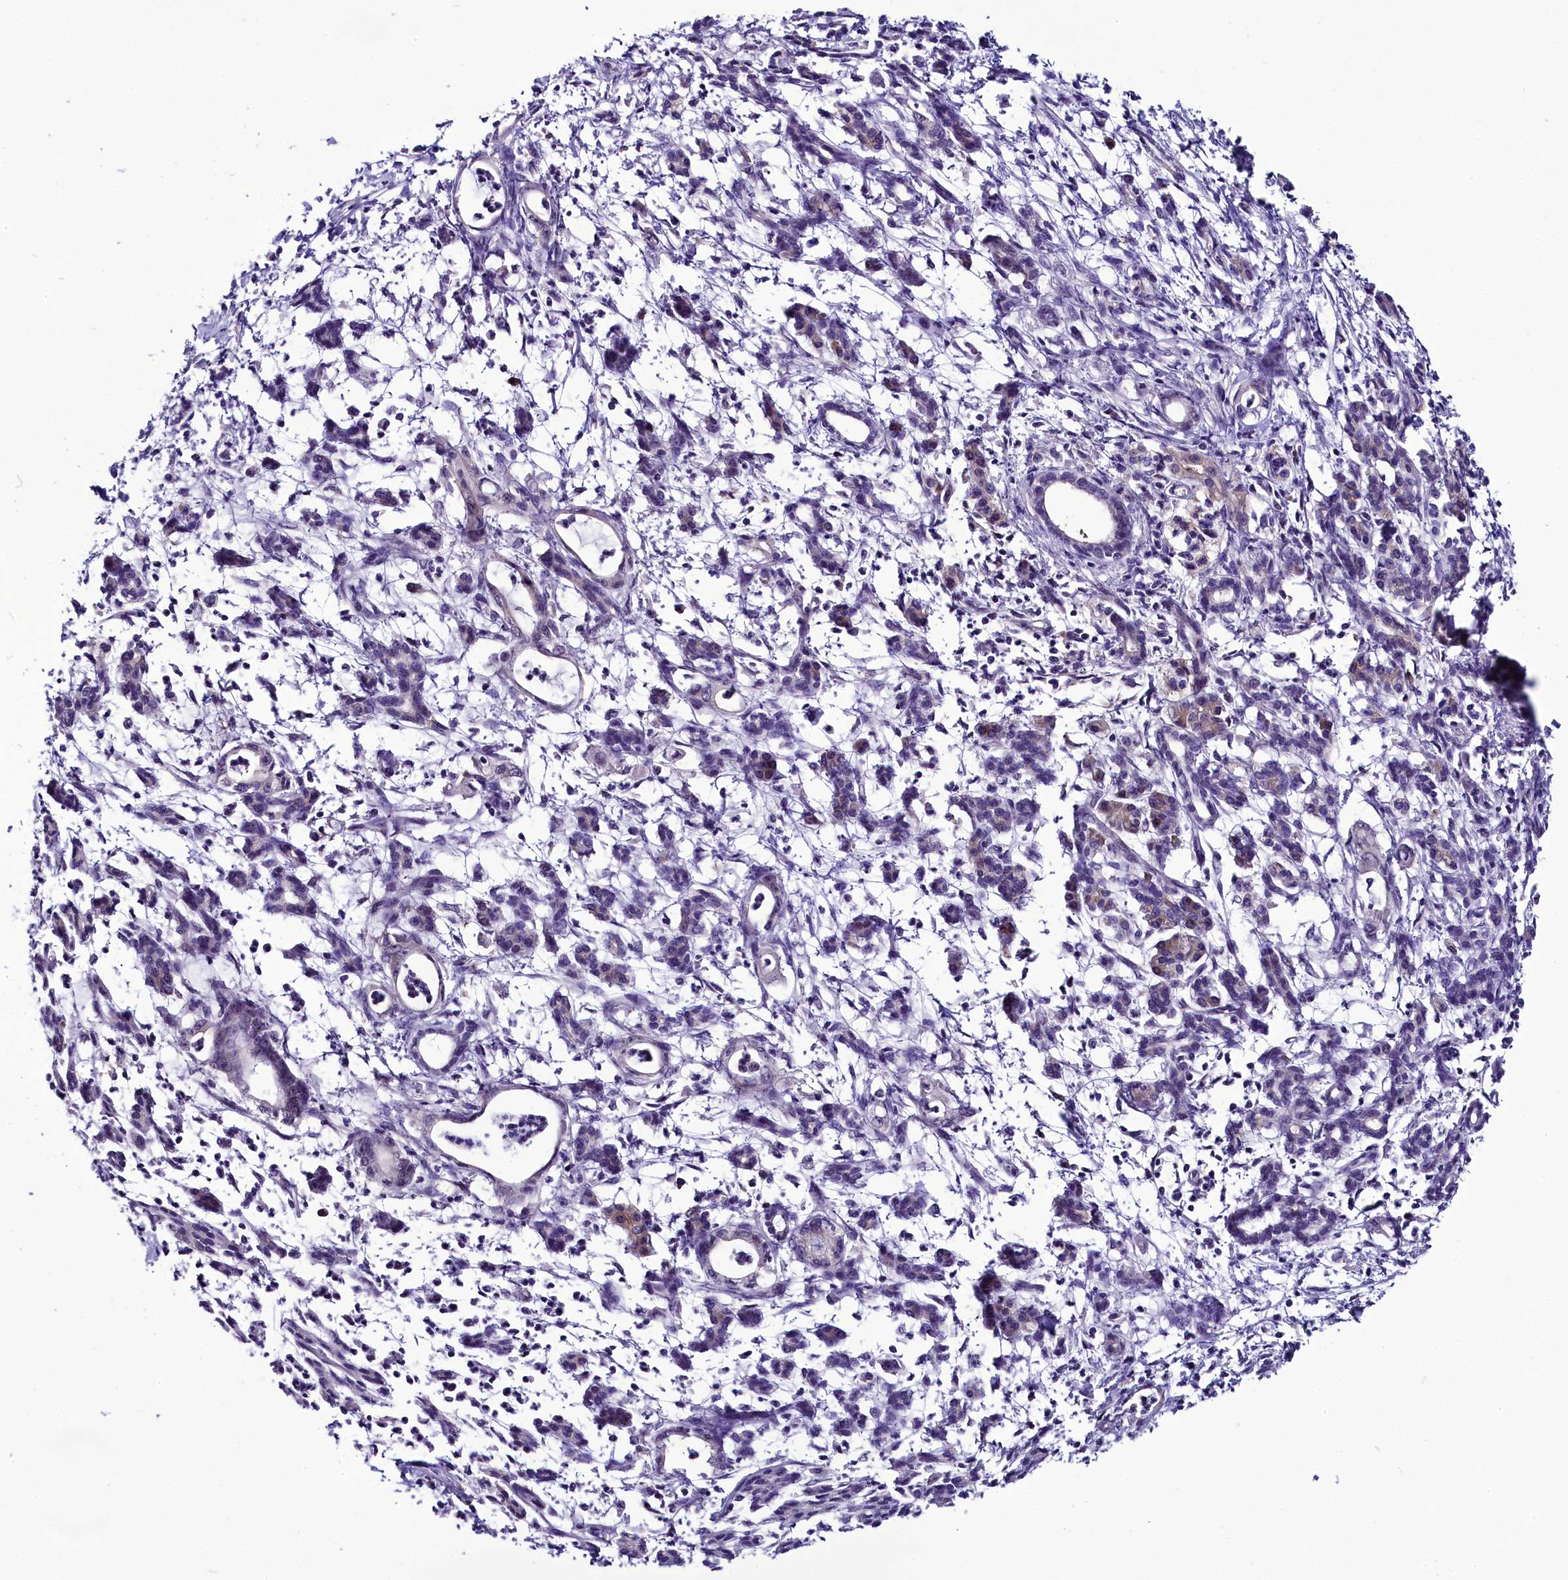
{"staining": {"intensity": "negative", "quantity": "none", "location": "none"}, "tissue": "pancreatic cancer", "cell_type": "Tumor cells", "image_type": "cancer", "snomed": [{"axis": "morphology", "description": "Adenocarcinoma, NOS"}, {"axis": "topography", "description": "Pancreas"}], "caption": "Histopathology image shows no protein positivity in tumor cells of pancreatic adenocarcinoma tissue. (Immunohistochemistry, brightfield microscopy, high magnification).", "gene": "C9orf40", "patient": {"sex": "female", "age": 55}}